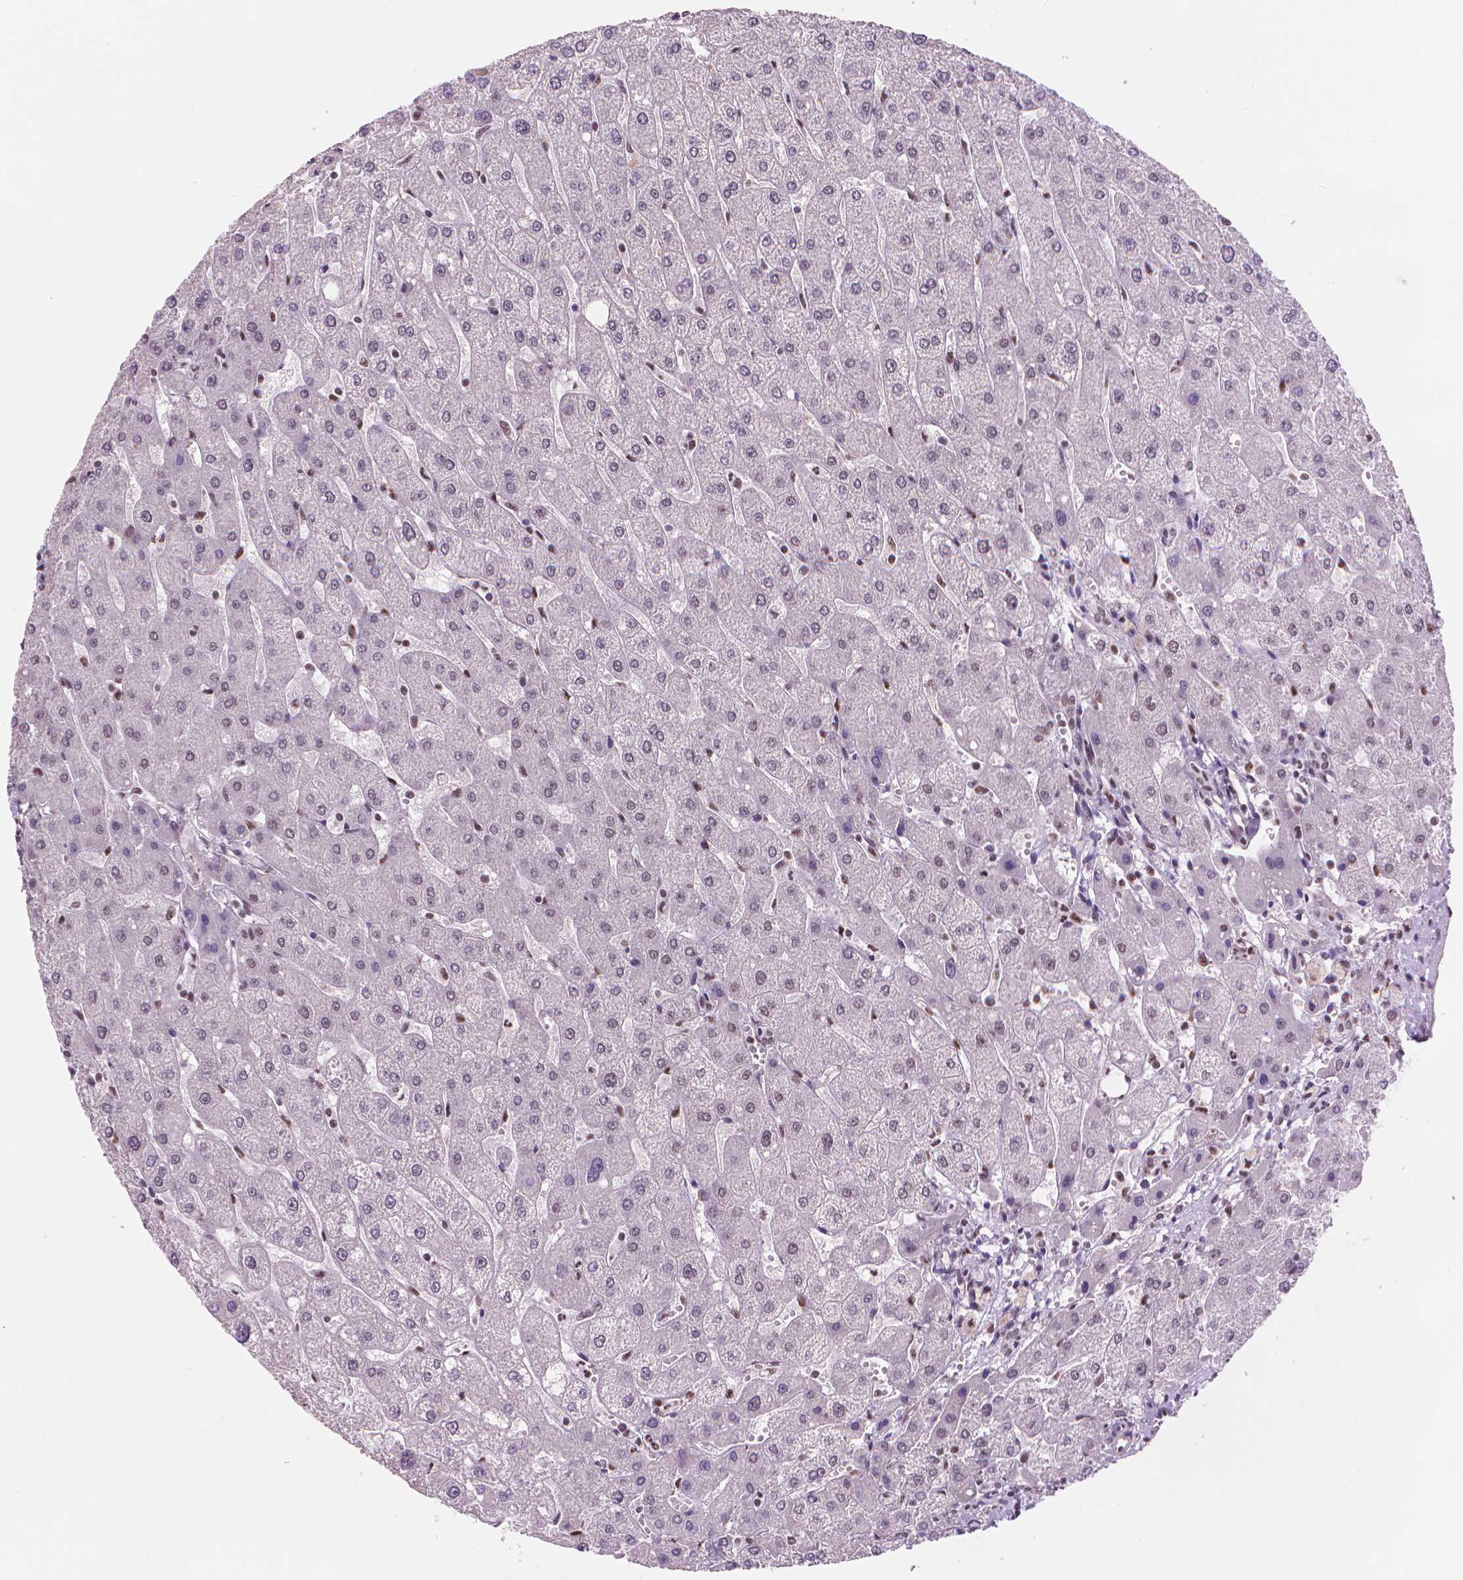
{"staining": {"intensity": "weak", "quantity": "25%-75%", "location": "nuclear"}, "tissue": "liver", "cell_type": "Cholangiocytes", "image_type": "normal", "snomed": [{"axis": "morphology", "description": "Normal tissue, NOS"}, {"axis": "topography", "description": "Liver"}], "caption": "The photomicrograph reveals a brown stain indicating the presence of a protein in the nuclear of cholangiocytes in liver. (DAB IHC with brightfield microscopy, high magnification).", "gene": "UBN1", "patient": {"sex": "male", "age": 67}}